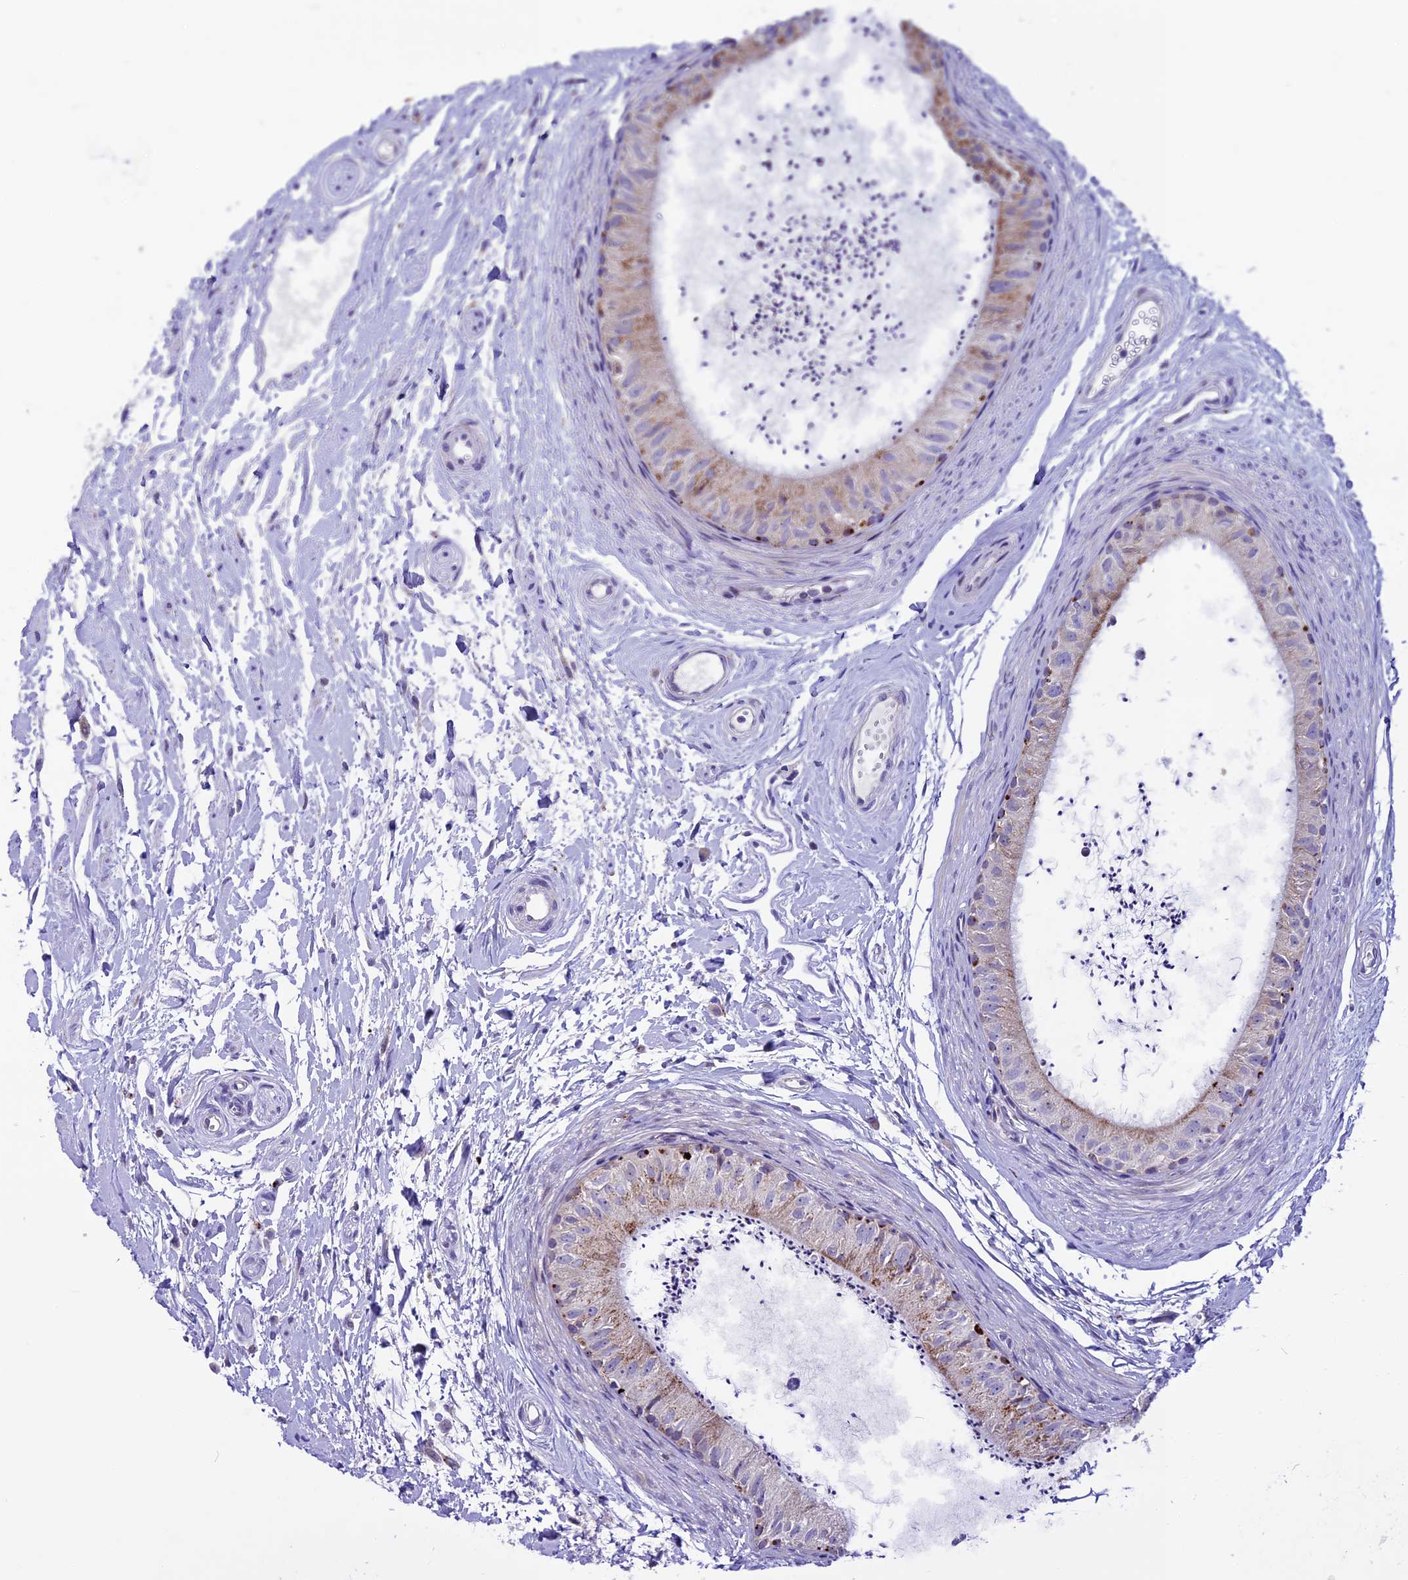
{"staining": {"intensity": "weak", "quantity": "25%-75%", "location": "cytoplasmic/membranous"}, "tissue": "epididymis", "cell_type": "Glandular cells", "image_type": "normal", "snomed": [{"axis": "morphology", "description": "Normal tissue, NOS"}, {"axis": "topography", "description": "Epididymis"}], "caption": "Brown immunohistochemical staining in unremarkable epididymis shows weak cytoplasmic/membranous positivity in approximately 25%-75% of glandular cells. The staining was performed using DAB (3,3'-diaminobenzidine), with brown indicating positive protein expression. Nuclei are stained blue with hematoxylin.", "gene": "THRSP", "patient": {"sex": "male", "age": 56}}